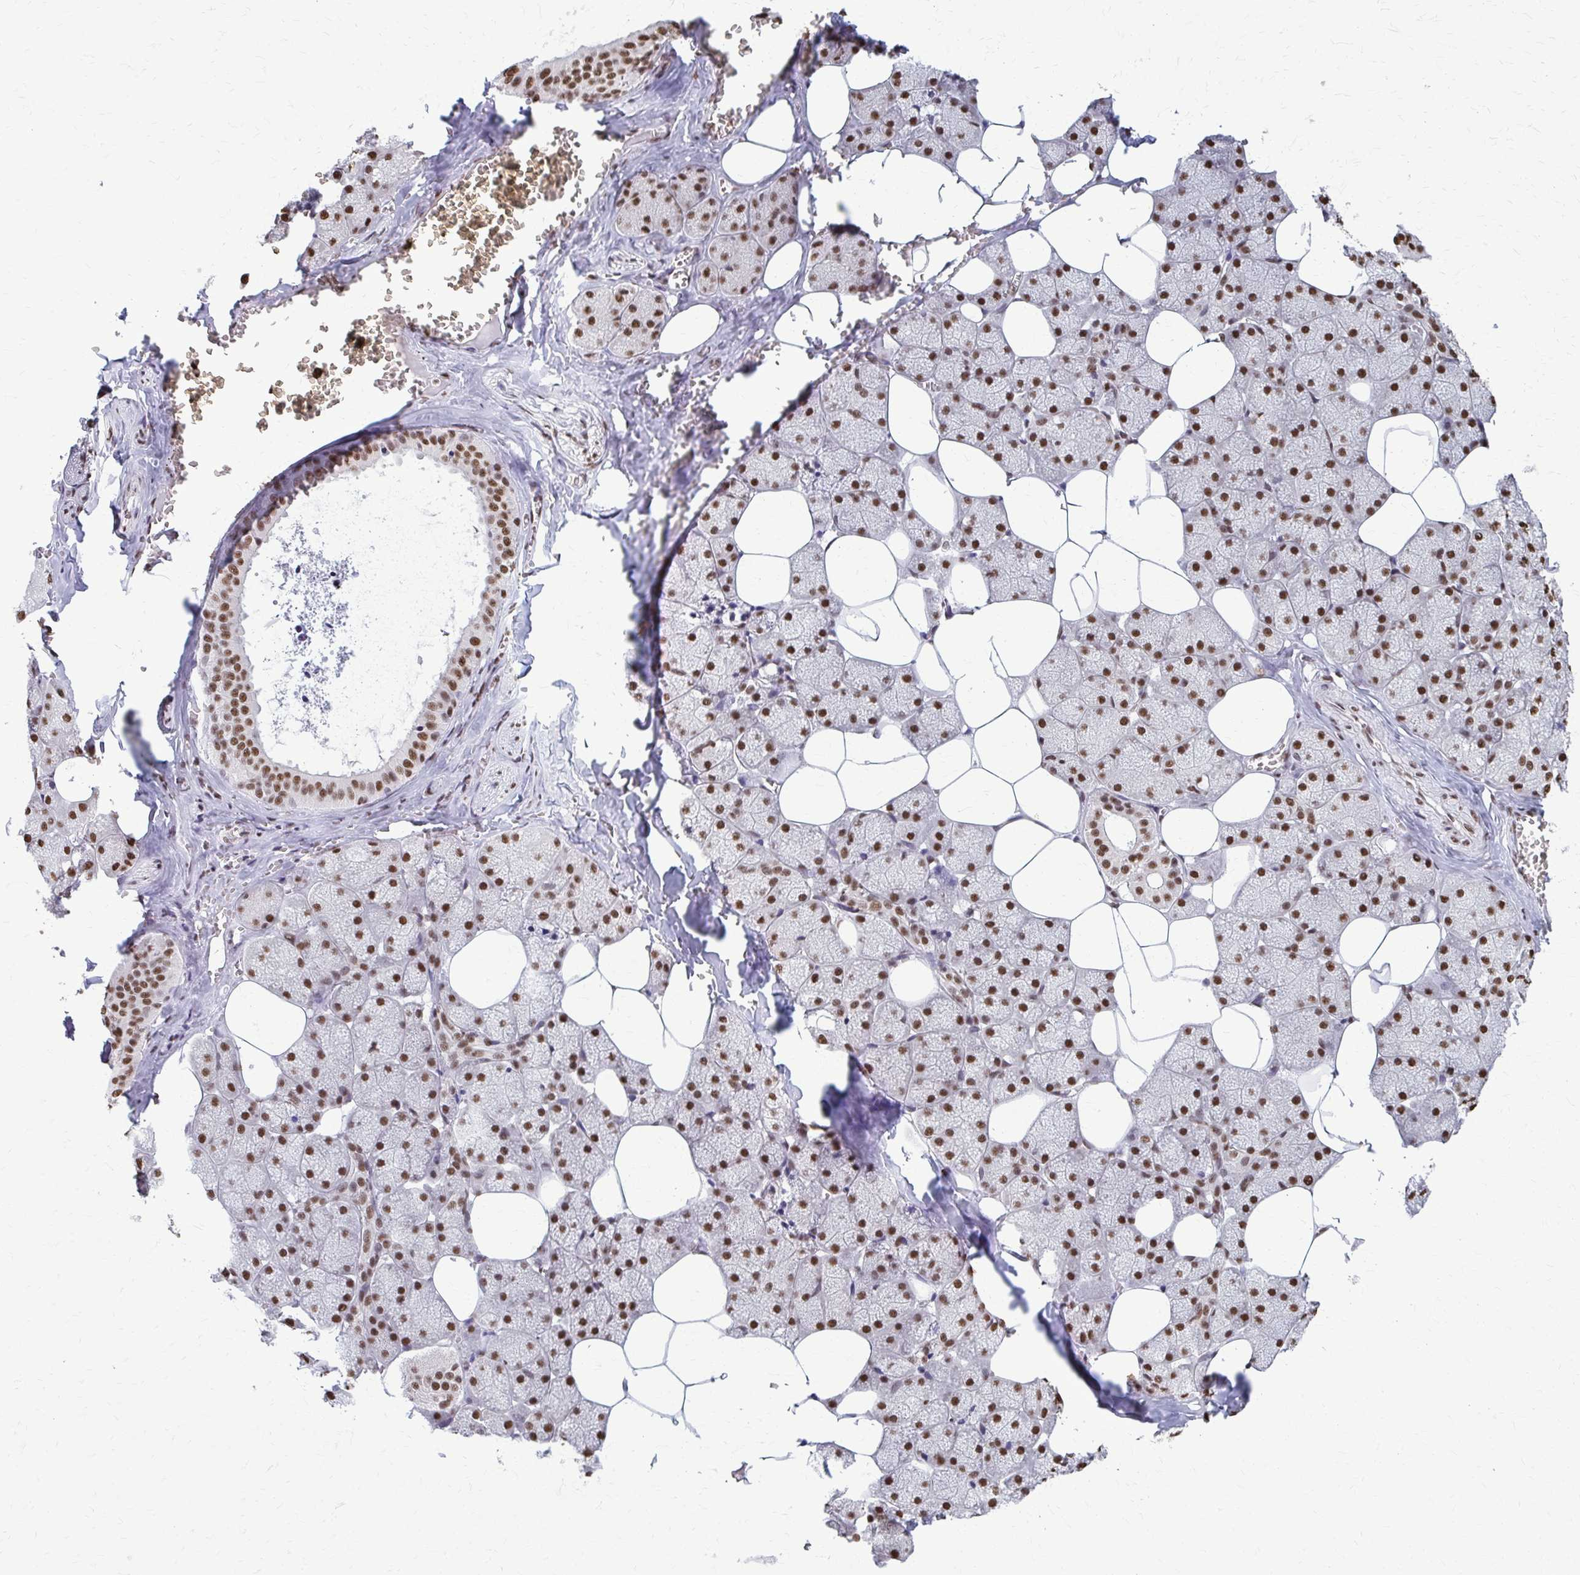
{"staining": {"intensity": "moderate", "quantity": ">75%", "location": "nuclear"}, "tissue": "salivary gland", "cell_type": "Glandular cells", "image_type": "normal", "snomed": [{"axis": "morphology", "description": "Normal tissue, NOS"}, {"axis": "topography", "description": "Salivary gland"}, {"axis": "topography", "description": "Peripheral nerve tissue"}], "caption": "Immunohistochemistry photomicrograph of unremarkable human salivary gland stained for a protein (brown), which displays medium levels of moderate nuclear expression in approximately >75% of glandular cells.", "gene": "SNRPA", "patient": {"sex": "male", "age": 38}}